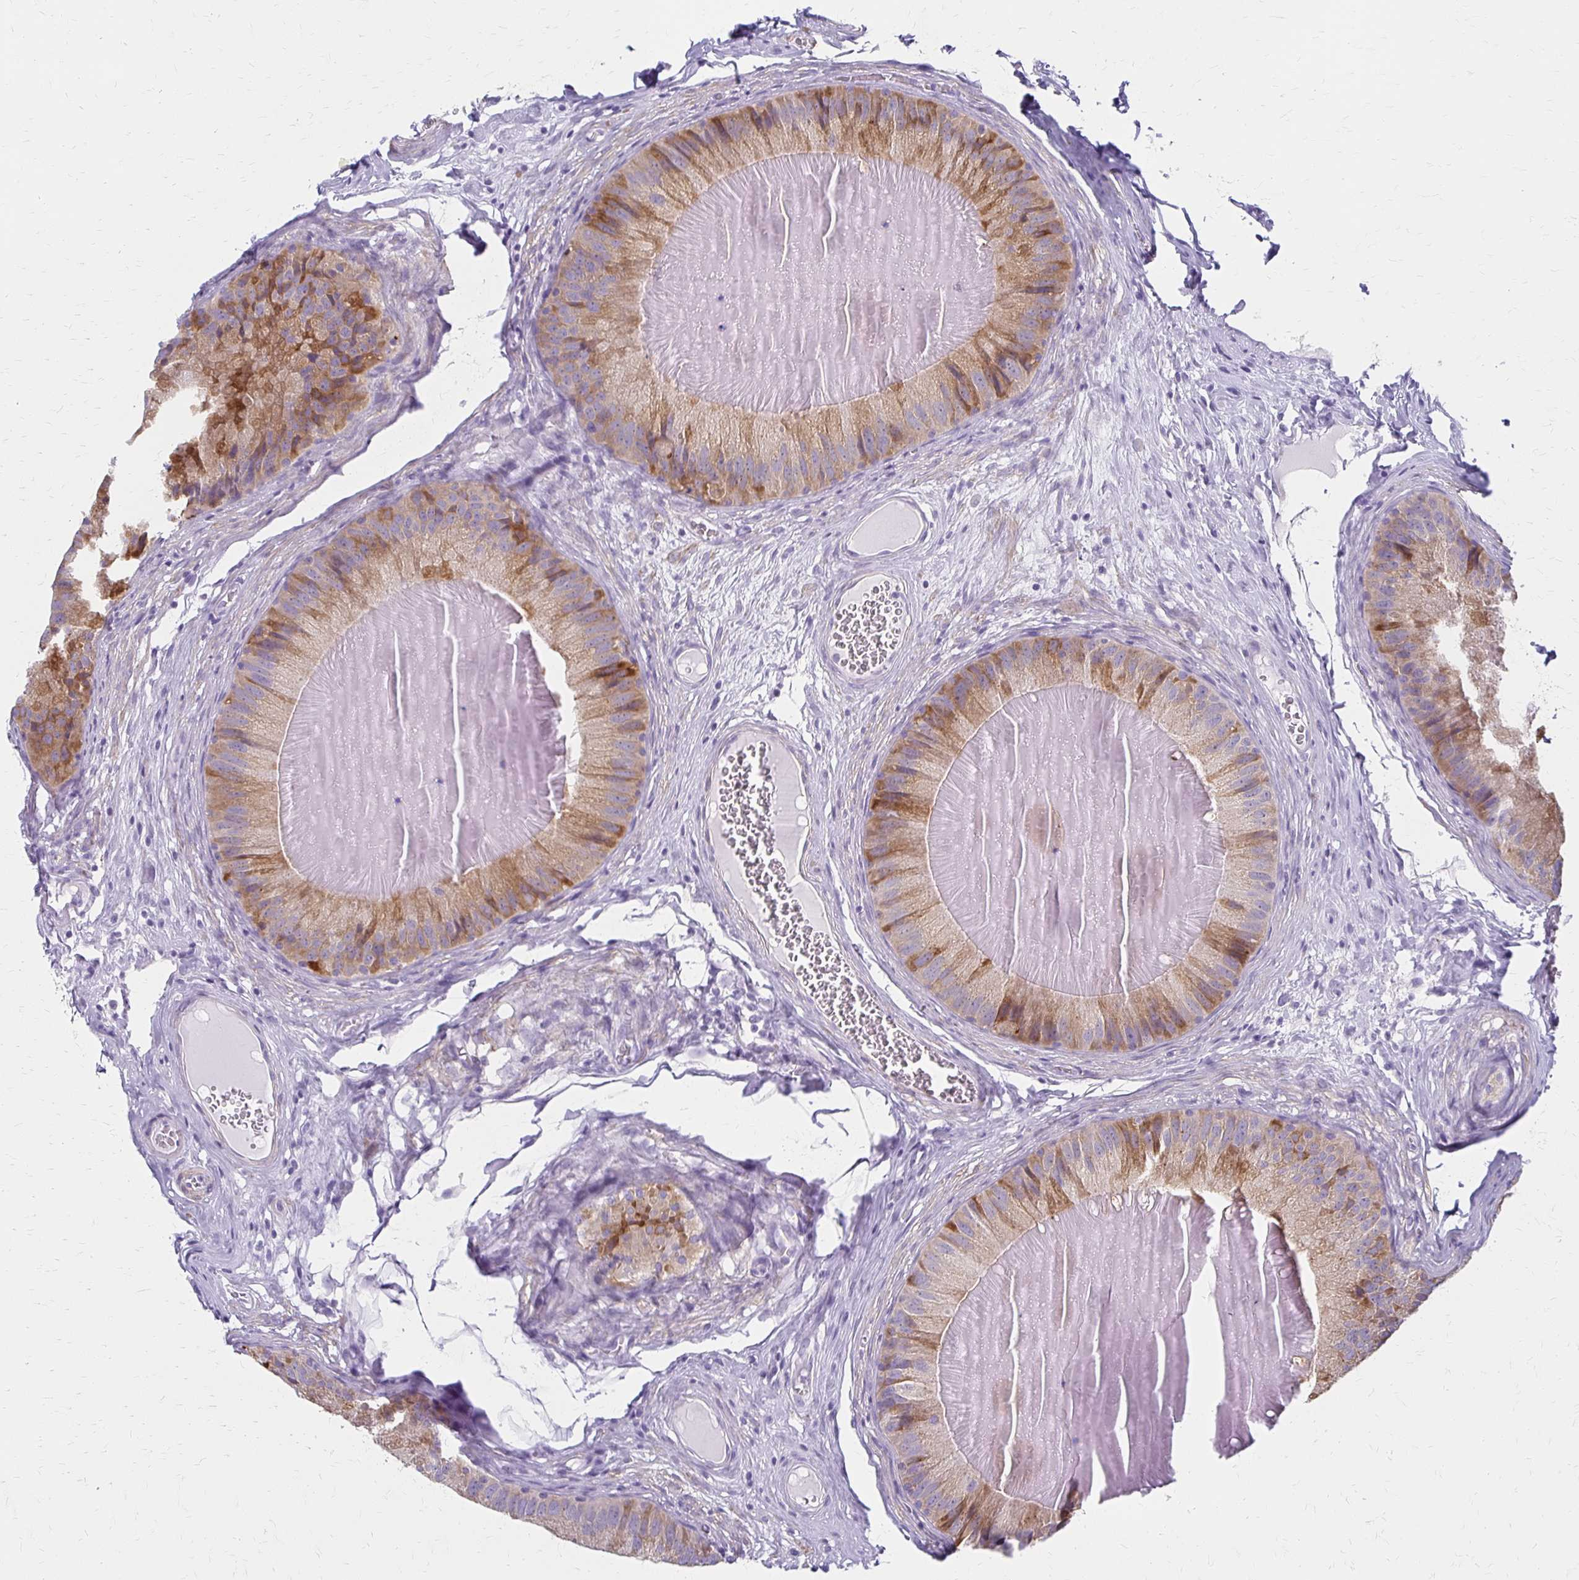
{"staining": {"intensity": "moderate", "quantity": ">75%", "location": "cytoplasmic/membranous"}, "tissue": "epididymis", "cell_type": "Glandular cells", "image_type": "normal", "snomed": [{"axis": "morphology", "description": "Normal tissue, NOS"}, {"axis": "topography", "description": "Epididymis, spermatic cord, NOS"}], "caption": "Glandular cells exhibit moderate cytoplasmic/membranous staining in about >75% of cells in unremarkable epididymis. The staining was performed using DAB to visualize the protein expression in brown, while the nuclei were stained in blue with hematoxylin (Magnification: 20x).", "gene": "IVL", "patient": {"sex": "male", "age": 39}}